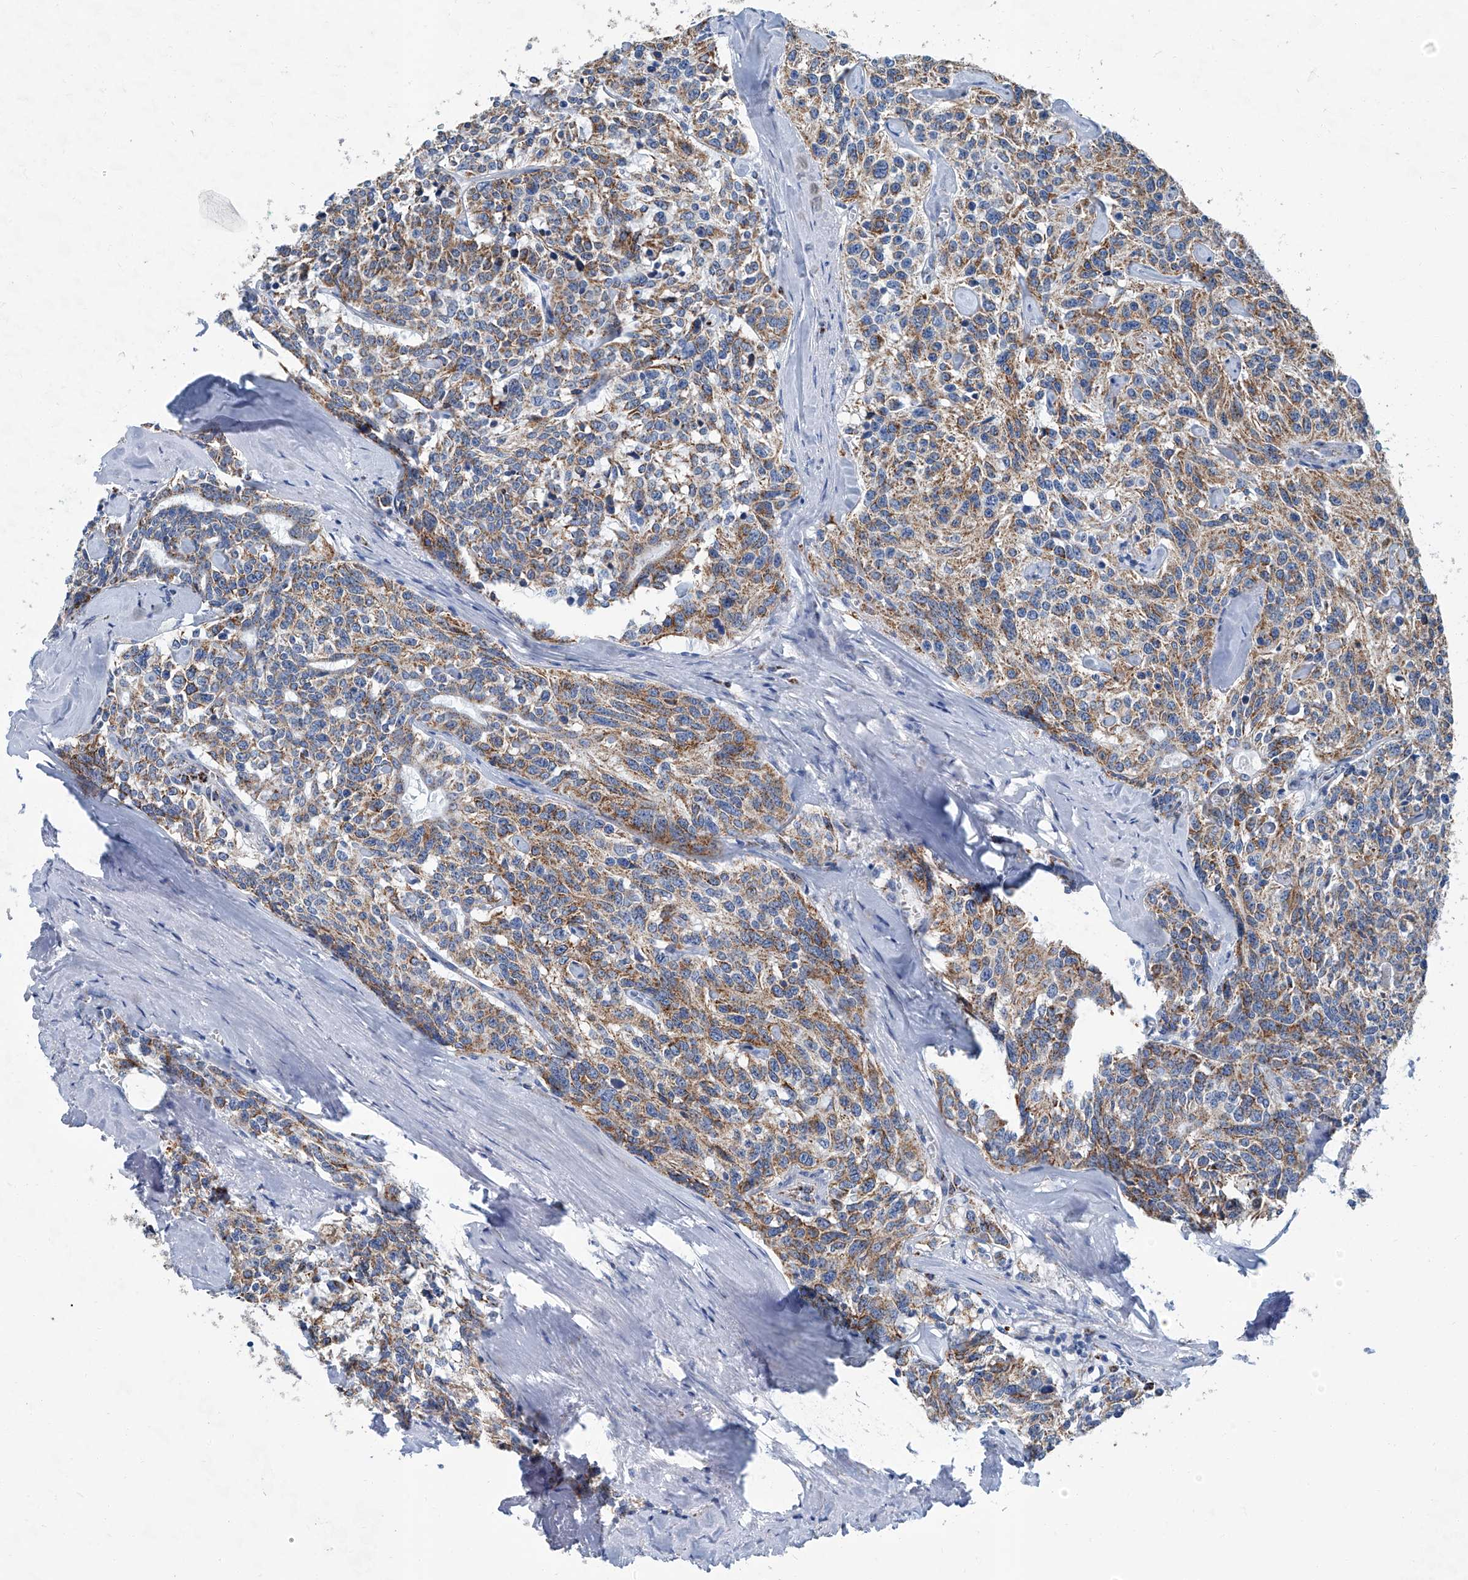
{"staining": {"intensity": "moderate", "quantity": ">75%", "location": "cytoplasmic/membranous"}, "tissue": "carcinoid", "cell_type": "Tumor cells", "image_type": "cancer", "snomed": [{"axis": "morphology", "description": "Carcinoid, malignant, NOS"}, {"axis": "topography", "description": "Lung"}], "caption": "Moderate cytoplasmic/membranous positivity for a protein is seen in approximately >75% of tumor cells of carcinoid using immunohistochemistry.", "gene": "MT-ND1", "patient": {"sex": "female", "age": 46}}